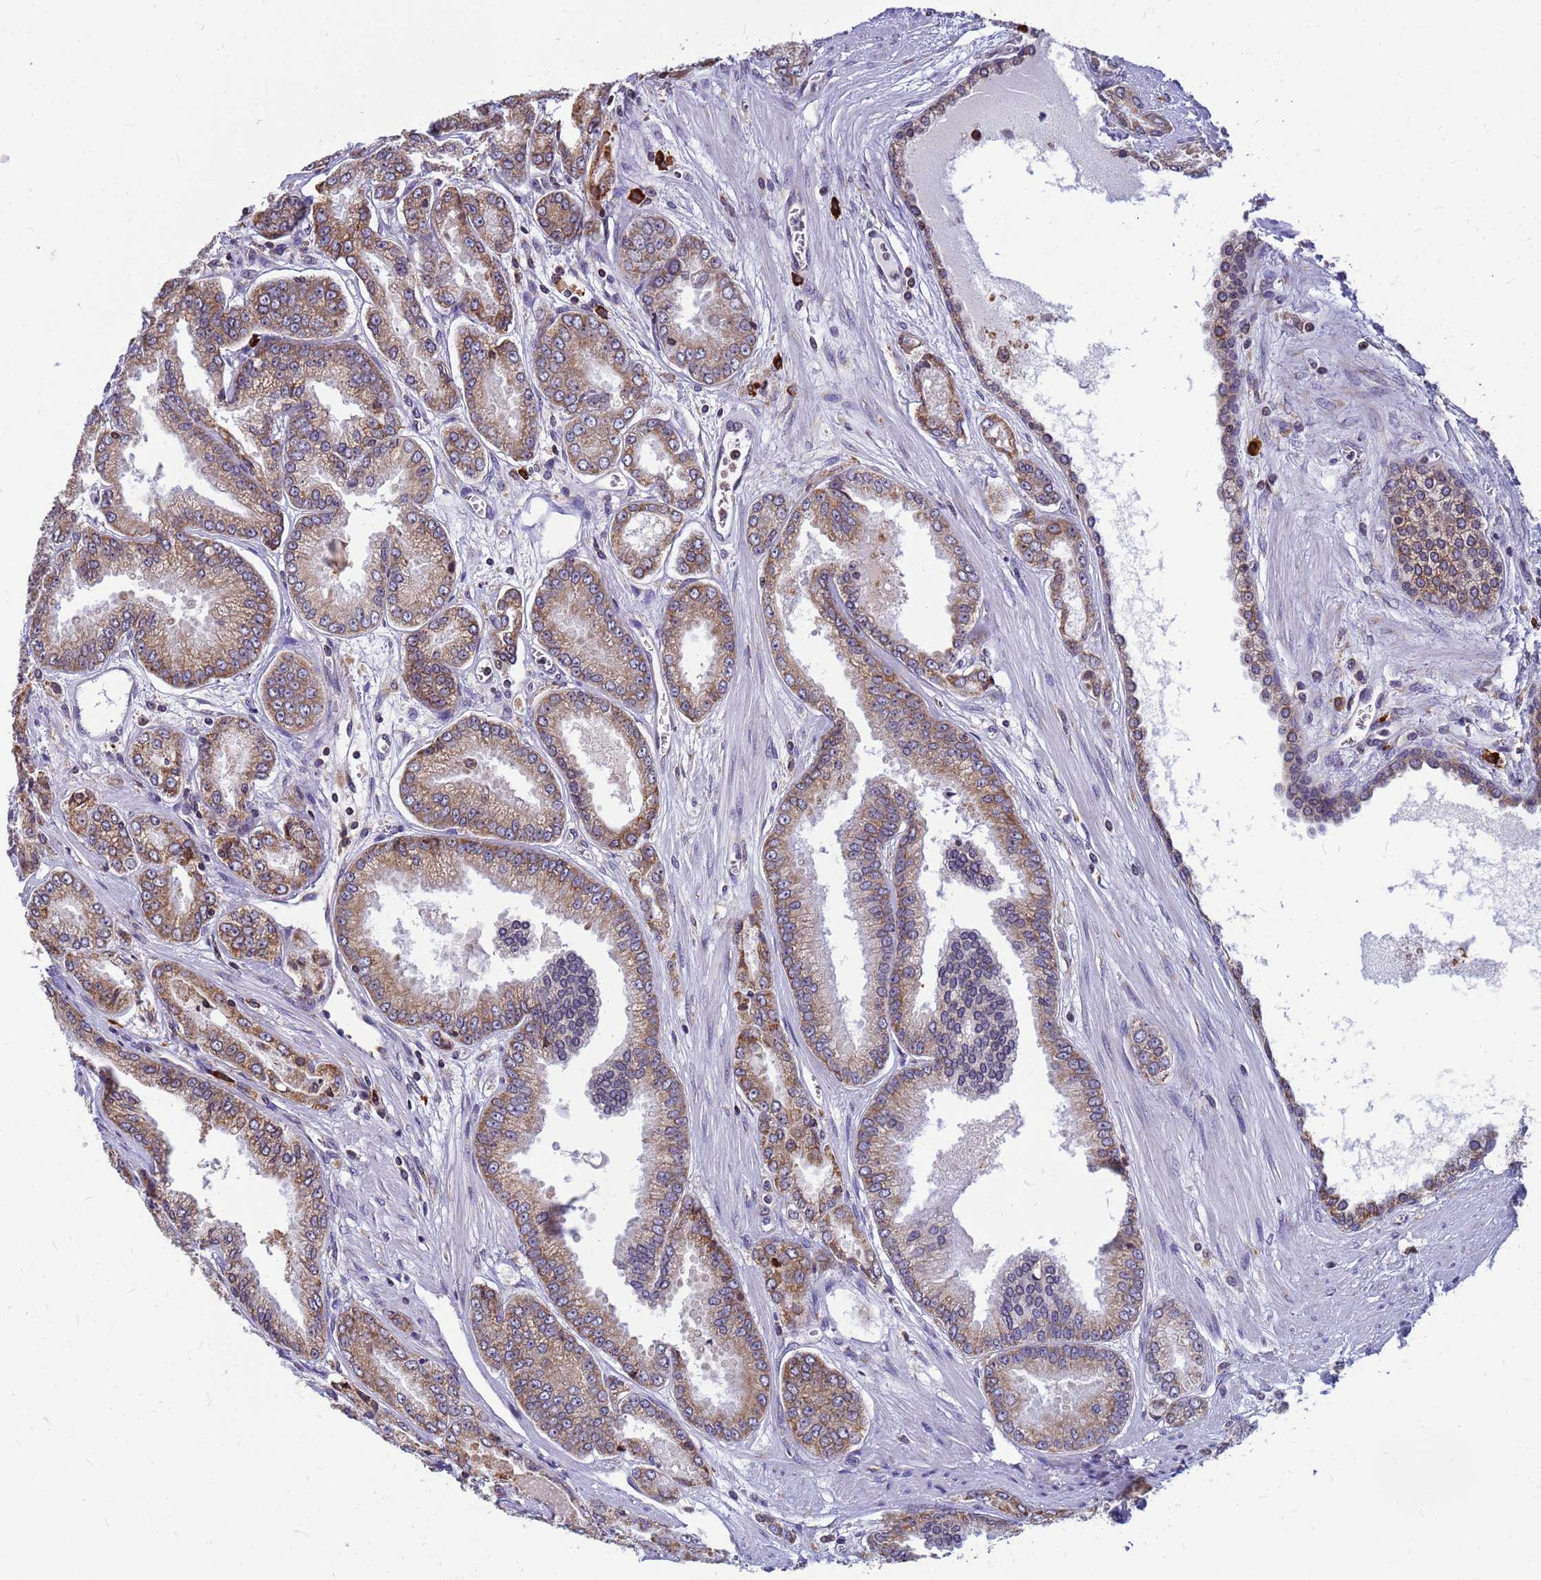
{"staining": {"intensity": "moderate", "quantity": ">75%", "location": "cytoplasmic/membranous"}, "tissue": "prostate cancer", "cell_type": "Tumor cells", "image_type": "cancer", "snomed": [{"axis": "morphology", "description": "Adenocarcinoma, High grade"}, {"axis": "topography", "description": "Prostate"}], "caption": "Prostate cancer (adenocarcinoma (high-grade)) stained with DAB immunohistochemistry (IHC) demonstrates medium levels of moderate cytoplasmic/membranous staining in approximately >75% of tumor cells. The staining was performed using DAB (3,3'-diaminobenzidine), with brown indicating positive protein expression. Nuclei are stained blue with hematoxylin.", "gene": "SSR4", "patient": {"sex": "male", "age": 74}}